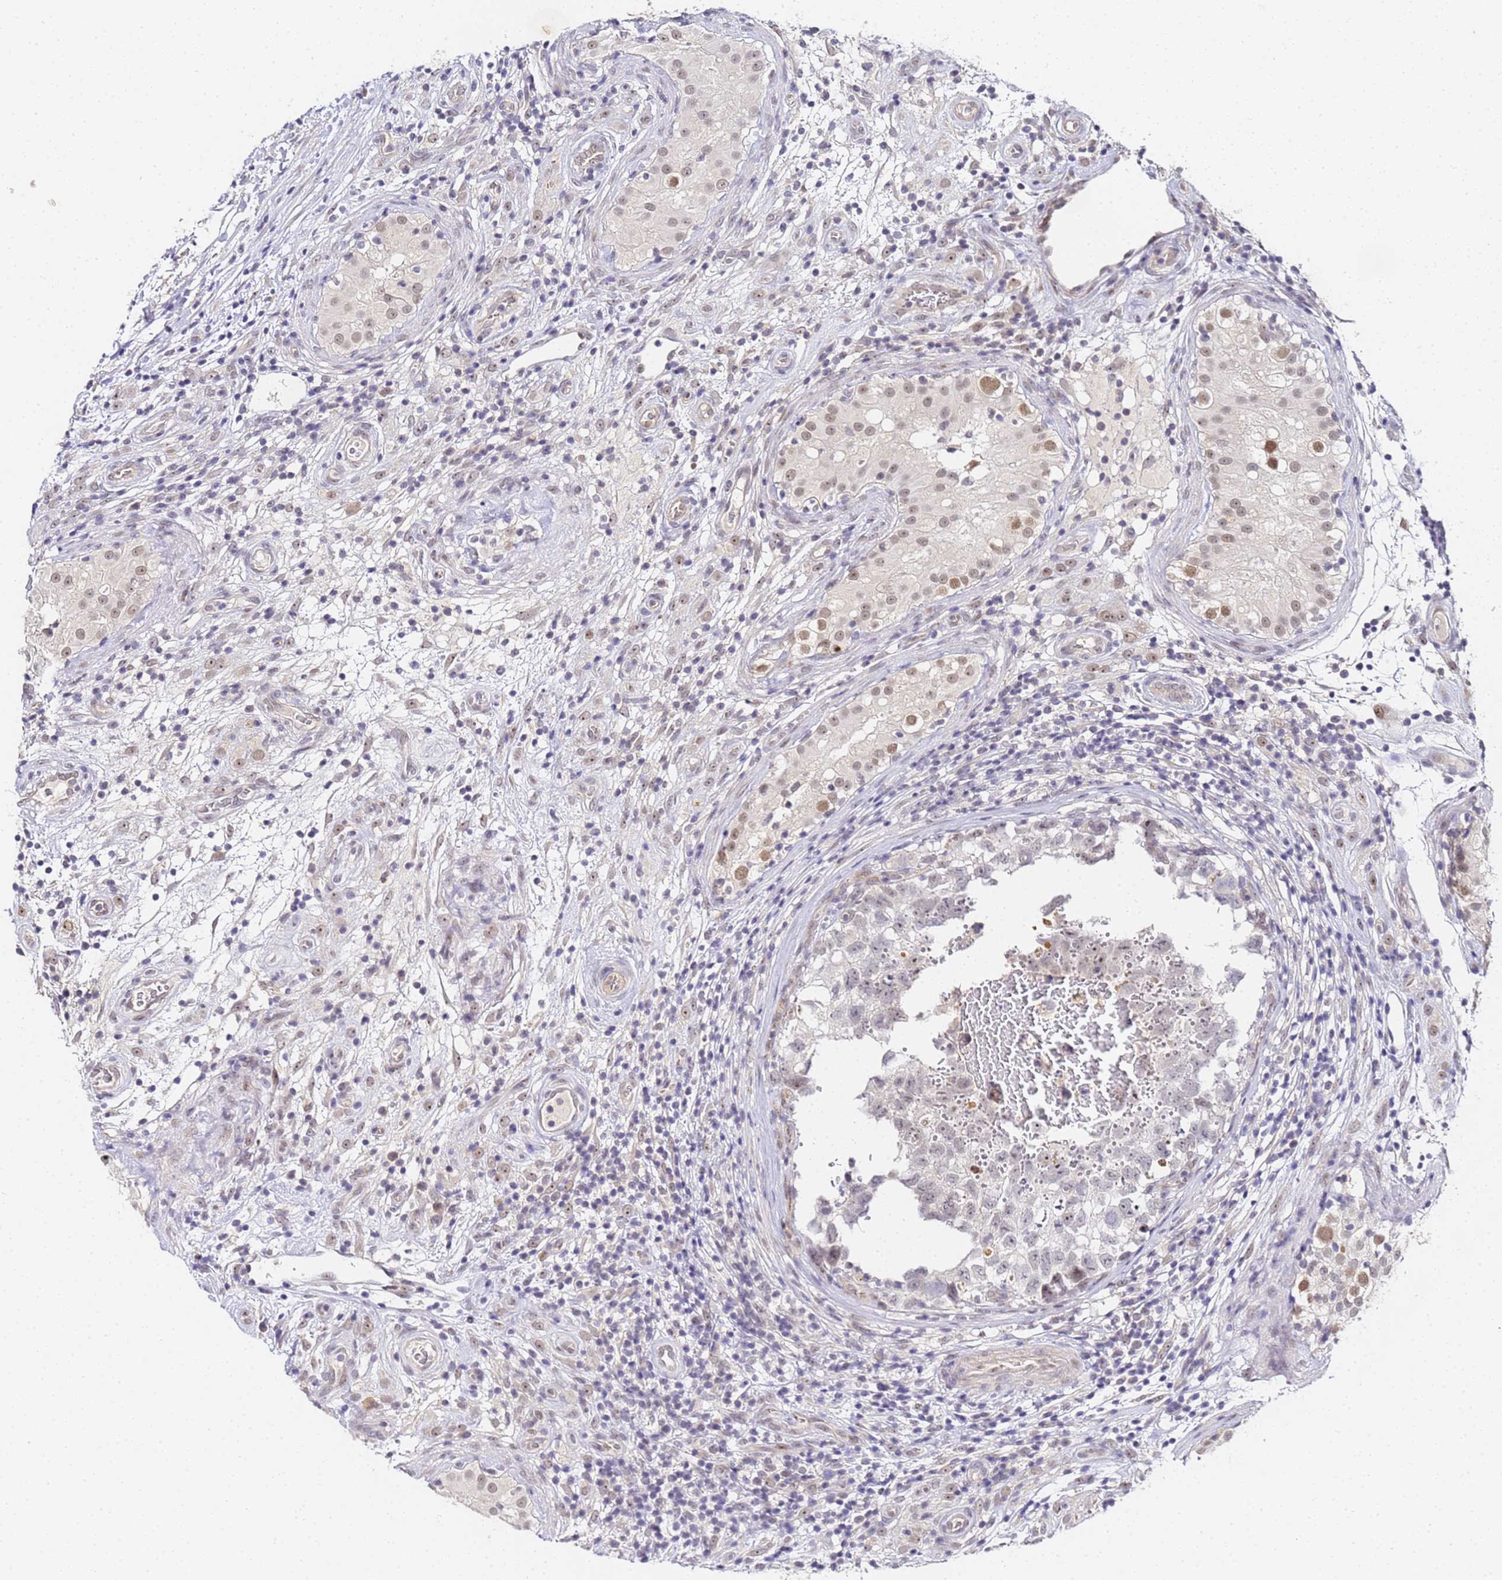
{"staining": {"intensity": "weak", "quantity": ">75%", "location": "nuclear"}, "tissue": "testis cancer", "cell_type": "Tumor cells", "image_type": "cancer", "snomed": [{"axis": "morphology", "description": "Seminoma, NOS"}, {"axis": "morphology", "description": "Carcinoma, Embryonal, NOS"}, {"axis": "topography", "description": "Testis"}], "caption": "A micrograph of testis cancer (seminoma) stained for a protein displays weak nuclear brown staining in tumor cells.", "gene": "LSM3", "patient": {"sex": "male", "age": 29}}